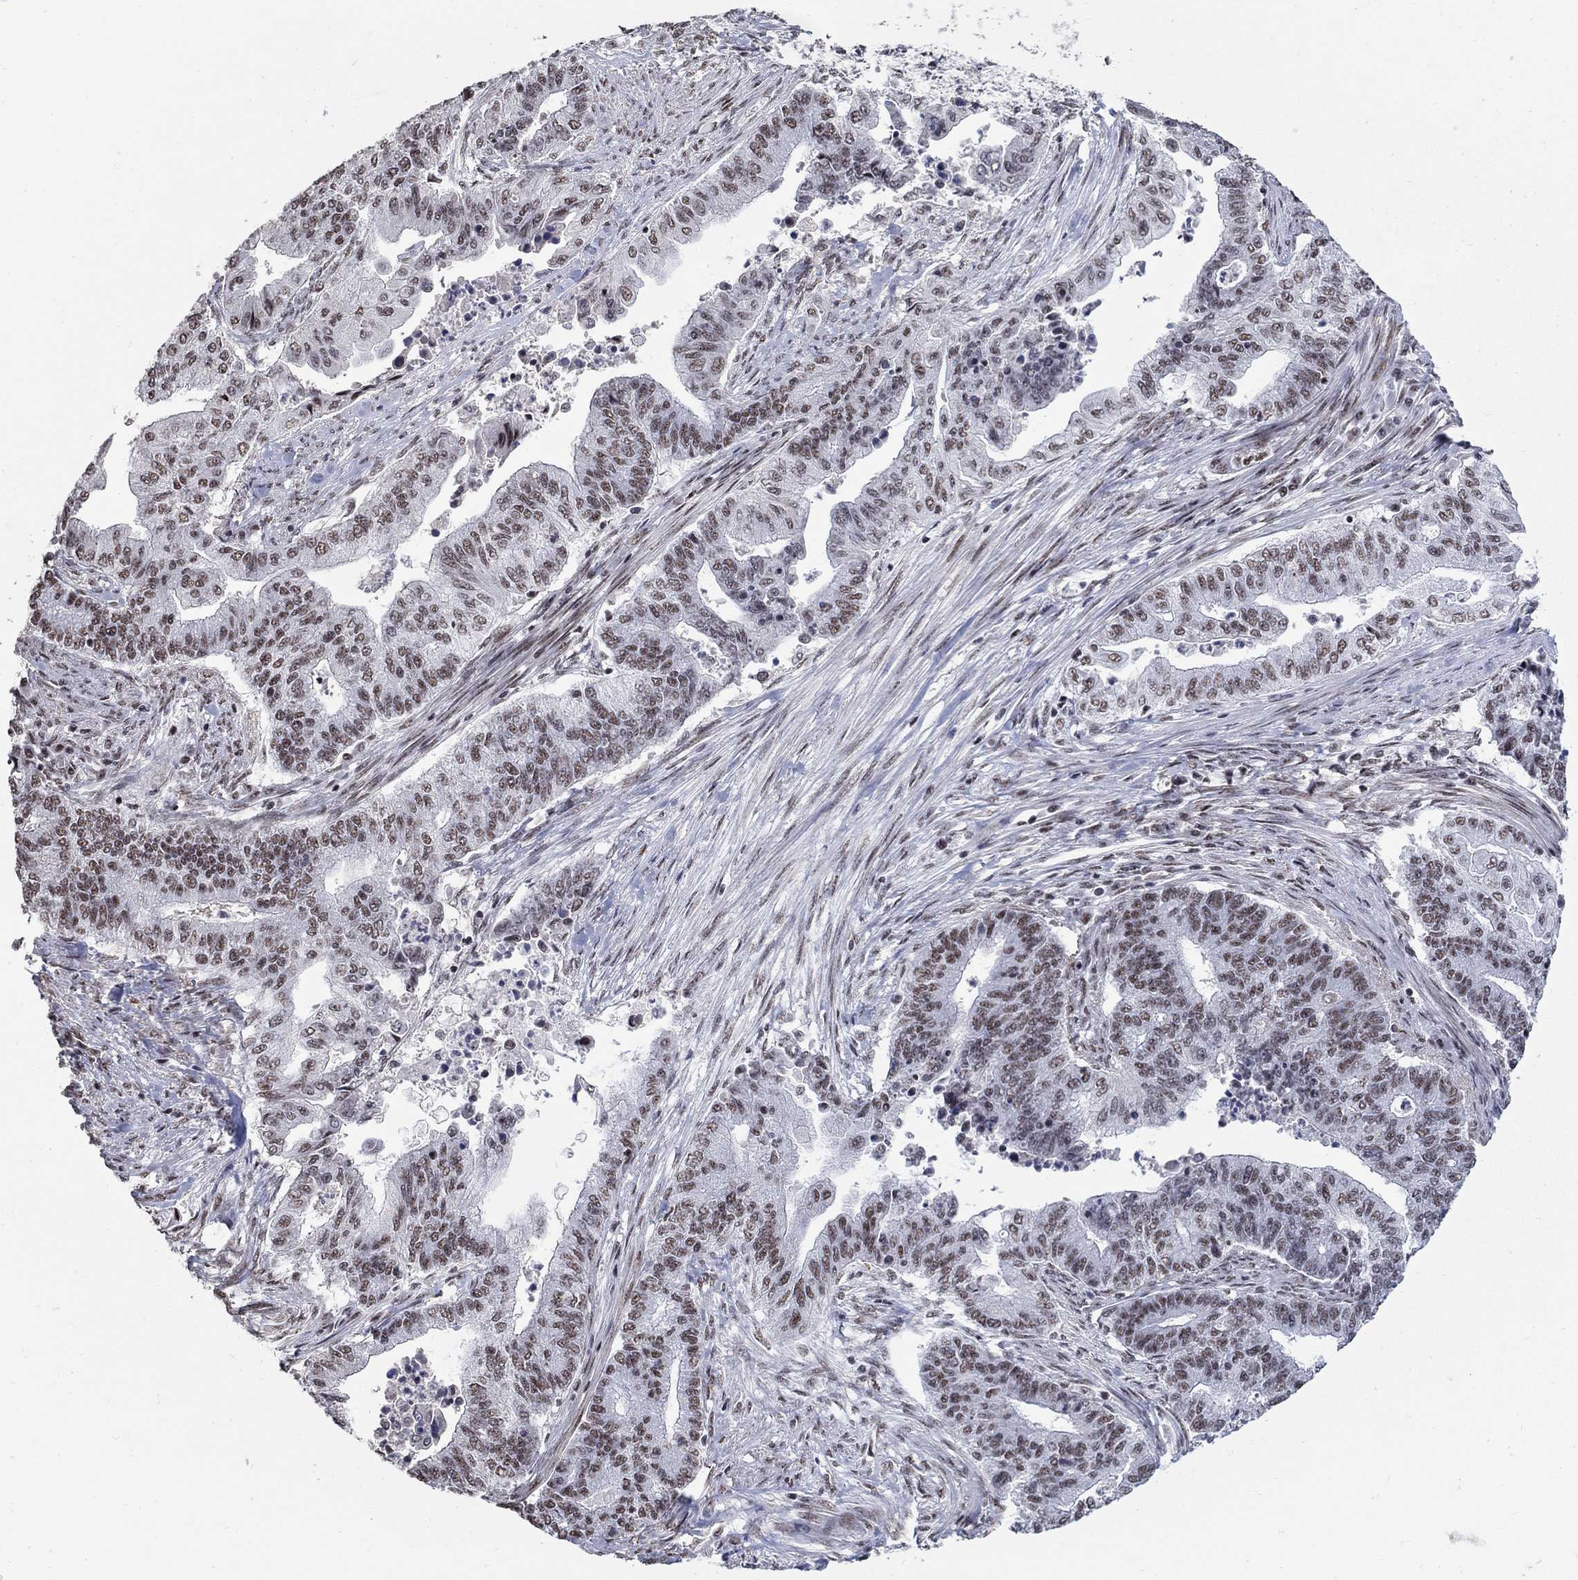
{"staining": {"intensity": "weak", "quantity": "25%-75%", "location": "nuclear"}, "tissue": "endometrial cancer", "cell_type": "Tumor cells", "image_type": "cancer", "snomed": [{"axis": "morphology", "description": "Adenocarcinoma, NOS"}, {"axis": "topography", "description": "Uterus"}, {"axis": "topography", "description": "Endometrium"}], "caption": "Immunohistochemistry (IHC) (DAB (3,3'-diaminobenzidine)) staining of human endometrial cancer (adenocarcinoma) demonstrates weak nuclear protein positivity in approximately 25%-75% of tumor cells. (DAB (3,3'-diaminobenzidine) = brown stain, brightfield microscopy at high magnification).", "gene": "PNISR", "patient": {"sex": "female", "age": 54}}